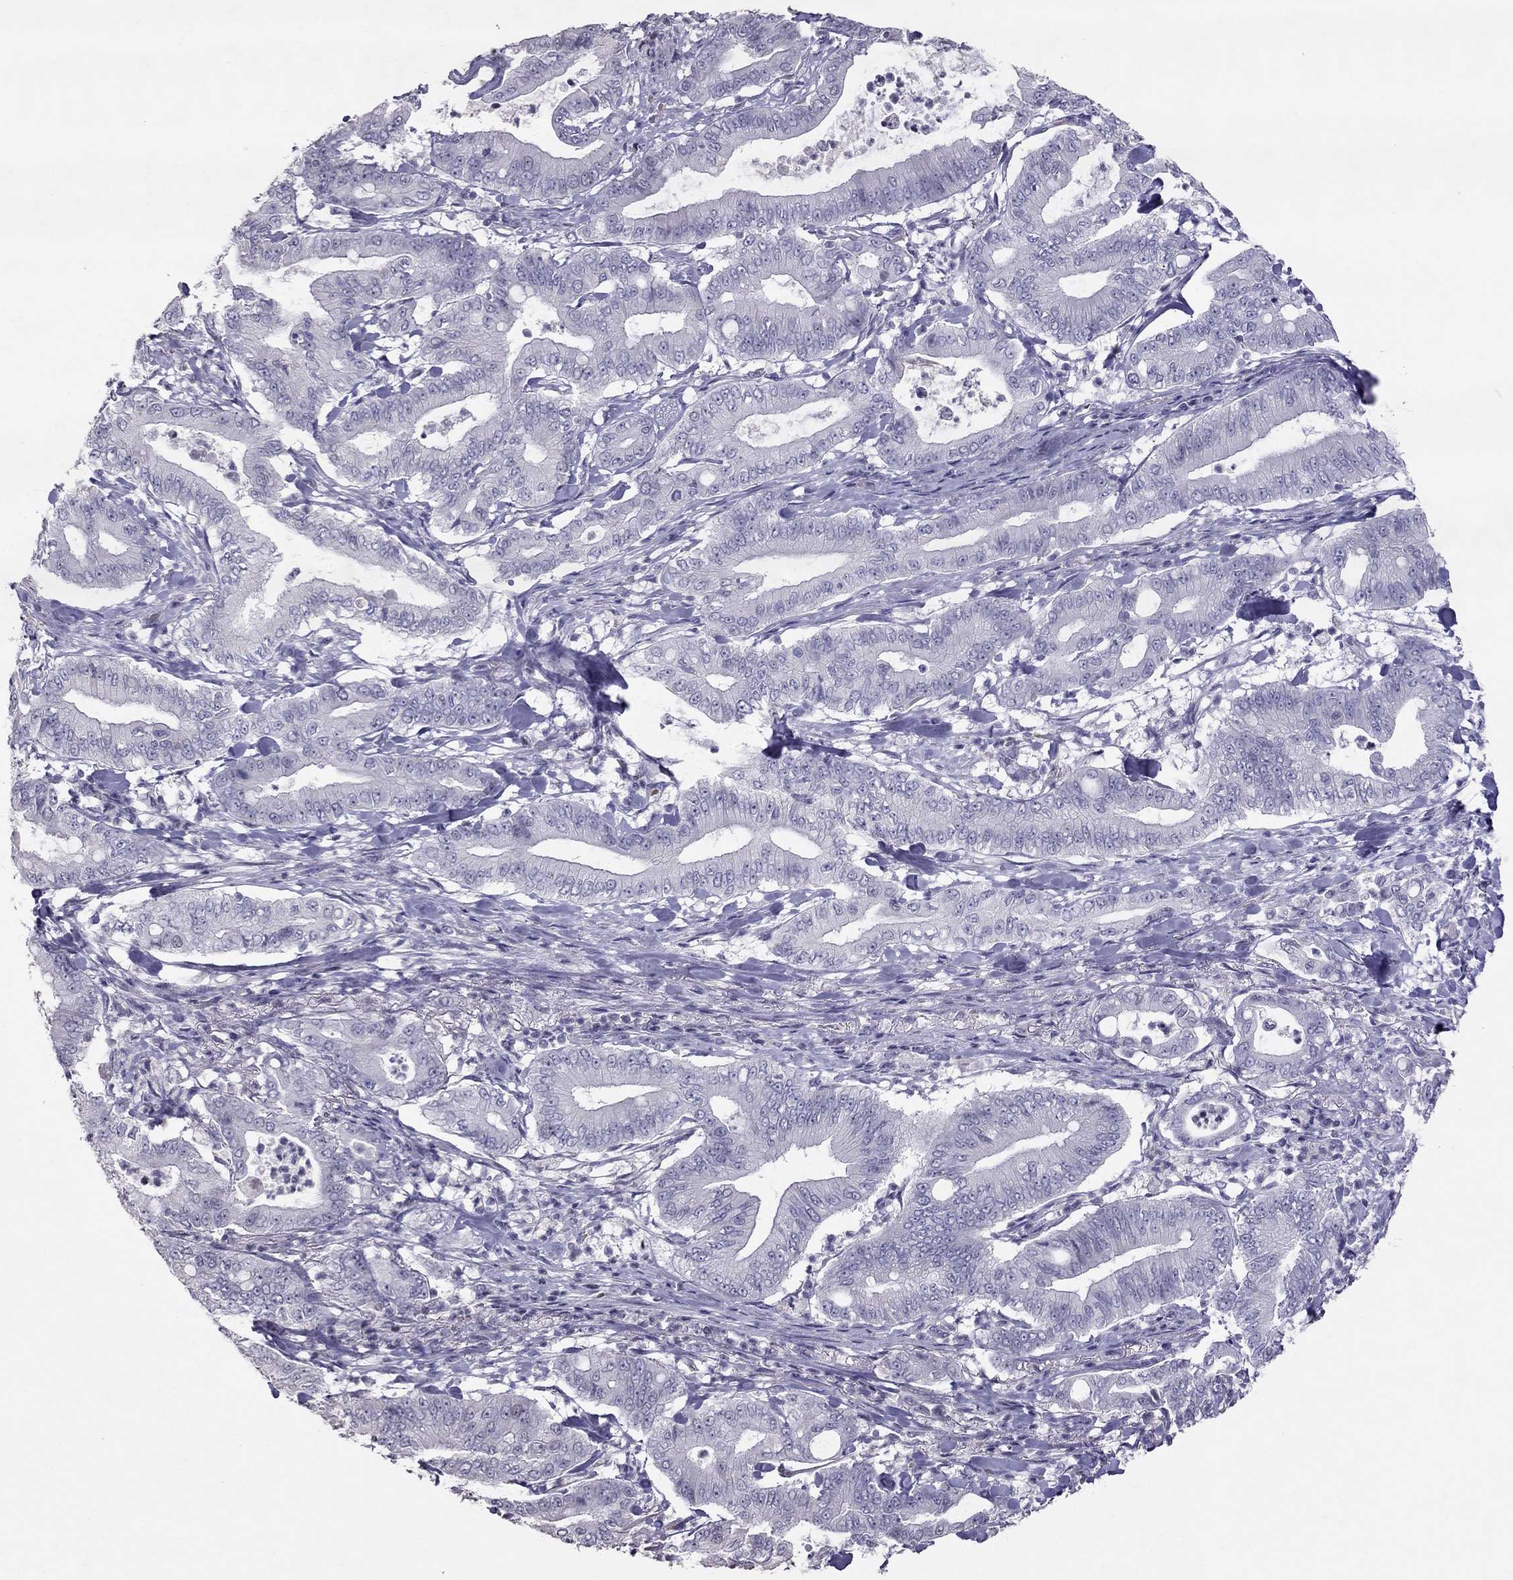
{"staining": {"intensity": "negative", "quantity": "none", "location": "none"}, "tissue": "pancreatic cancer", "cell_type": "Tumor cells", "image_type": "cancer", "snomed": [{"axis": "morphology", "description": "Adenocarcinoma, NOS"}, {"axis": "topography", "description": "Pancreas"}], "caption": "This is an IHC micrograph of human adenocarcinoma (pancreatic). There is no positivity in tumor cells.", "gene": "TSHB", "patient": {"sex": "male", "age": 71}}